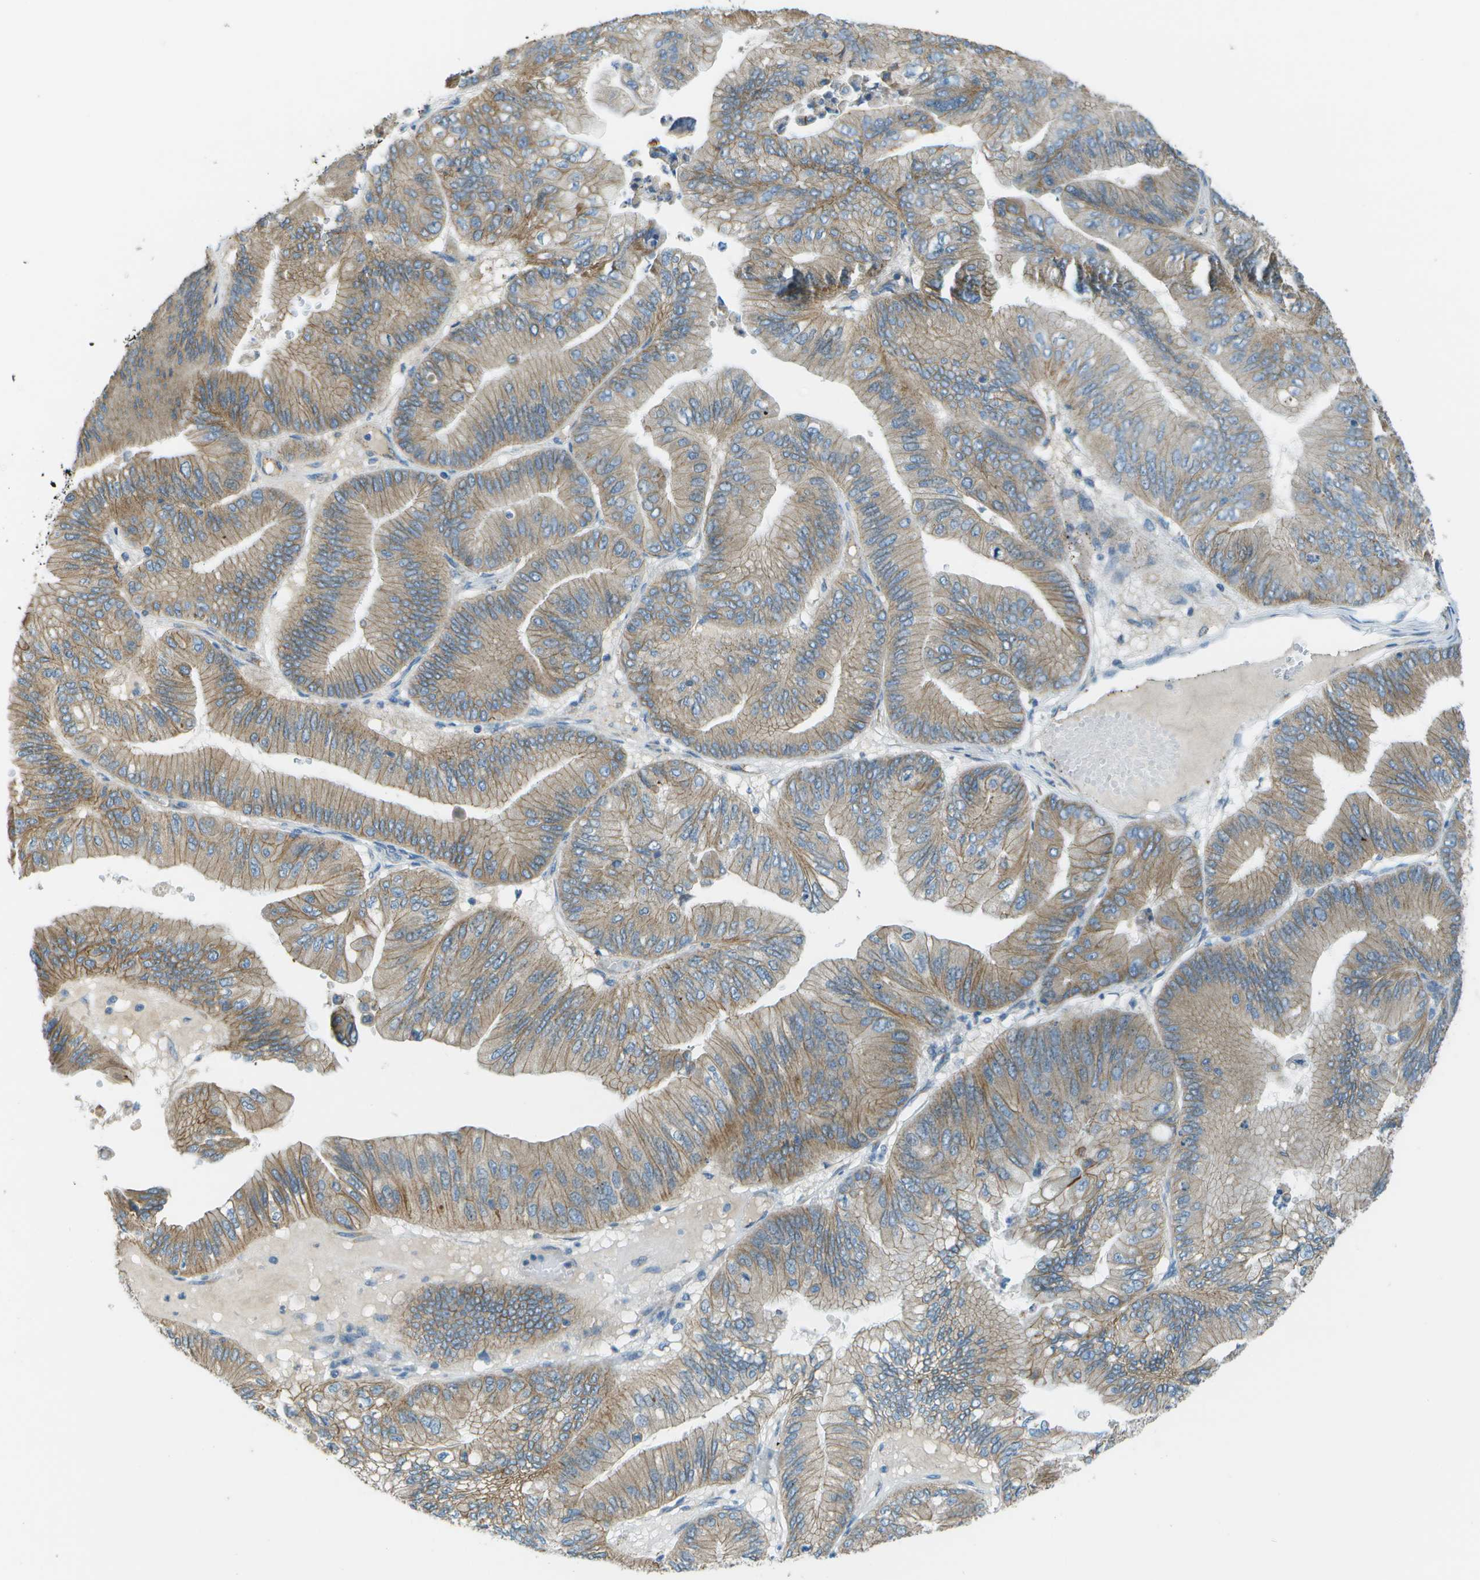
{"staining": {"intensity": "weak", "quantity": ">75%", "location": "cytoplasmic/membranous"}, "tissue": "ovarian cancer", "cell_type": "Tumor cells", "image_type": "cancer", "snomed": [{"axis": "morphology", "description": "Cystadenocarcinoma, mucinous, NOS"}, {"axis": "topography", "description": "Ovary"}], "caption": "Weak cytoplasmic/membranous protein expression is seen in approximately >75% of tumor cells in ovarian cancer.", "gene": "KCTD3", "patient": {"sex": "female", "age": 61}}